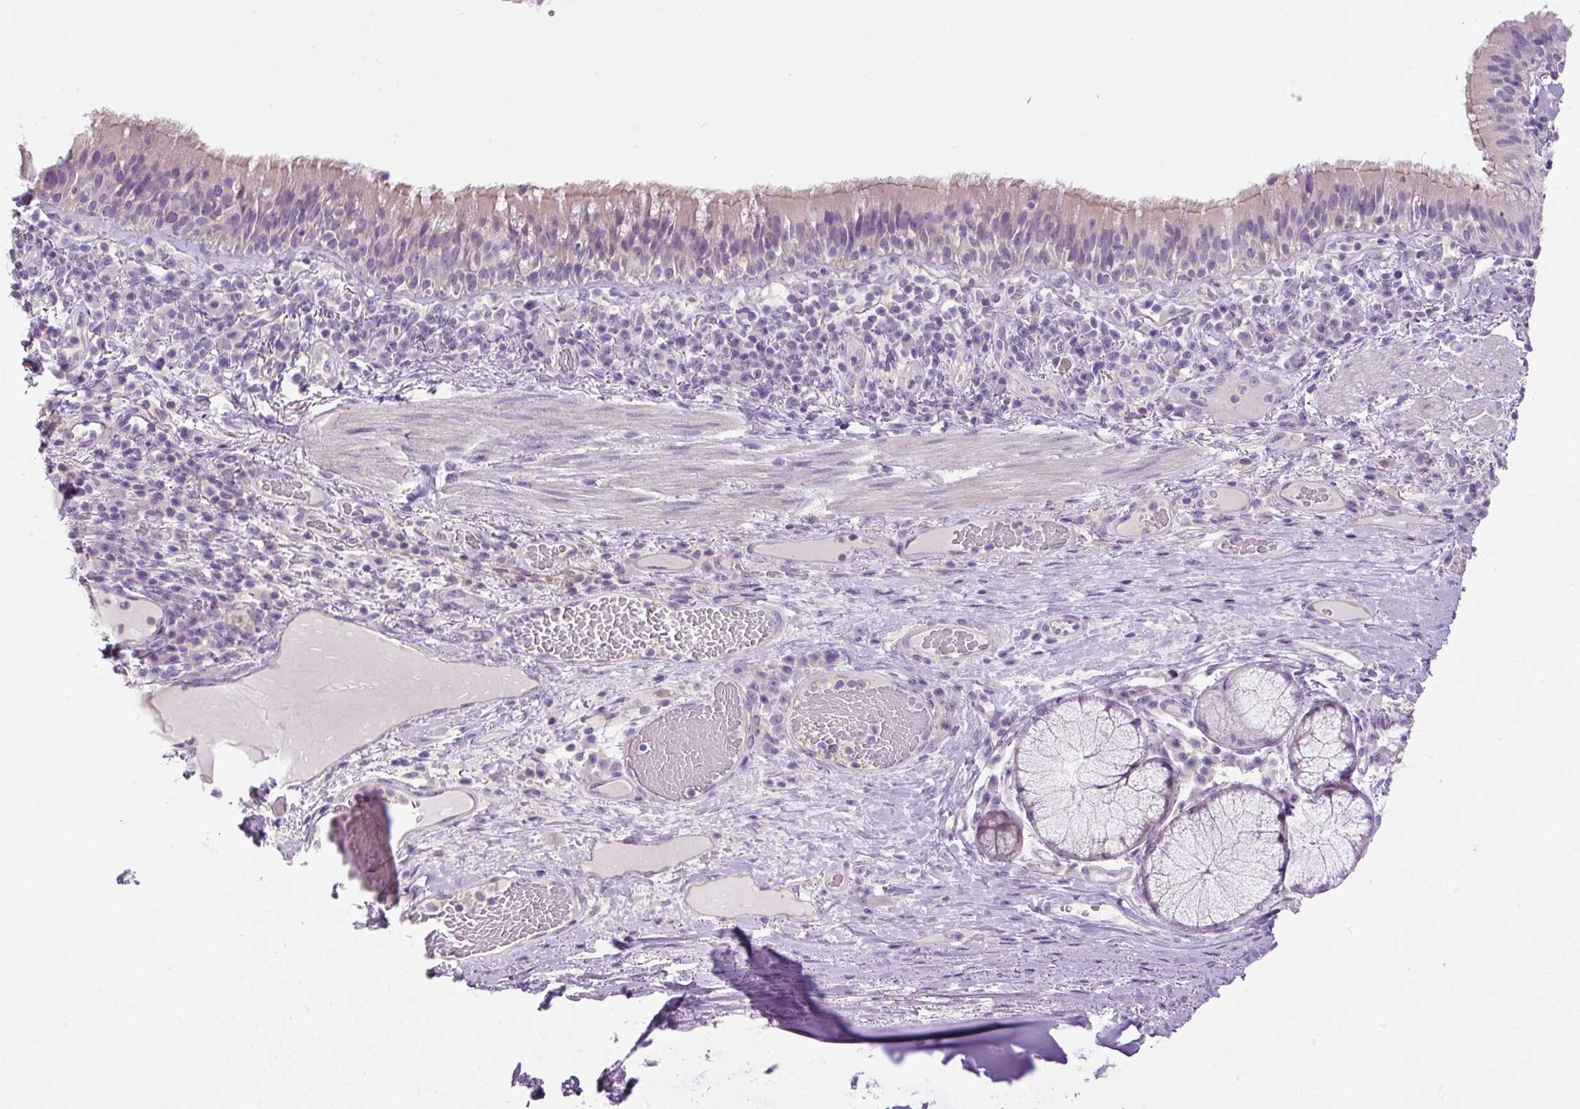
{"staining": {"intensity": "weak", "quantity": "<25%", "location": "cytoplasmic/membranous"}, "tissue": "bronchus", "cell_type": "Respiratory epithelial cells", "image_type": "normal", "snomed": [{"axis": "morphology", "description": "Normal tissue, NOS"}, {"axis": "topography", "description": "Cartilage tissue"}, {"axis": "topography", "description": "Bronchus"}], "caption": "The photomicrograph demonstrates no staining of respiratory epithelial cells in unremarkable bronchus. (Stains: DAB immunohistochemistry with hematoxylin counter stain, Microscopy: brightfield microscopy at high magnification).", "gene": "UBL3", "patient": {"sex": "male", "age": 56}}